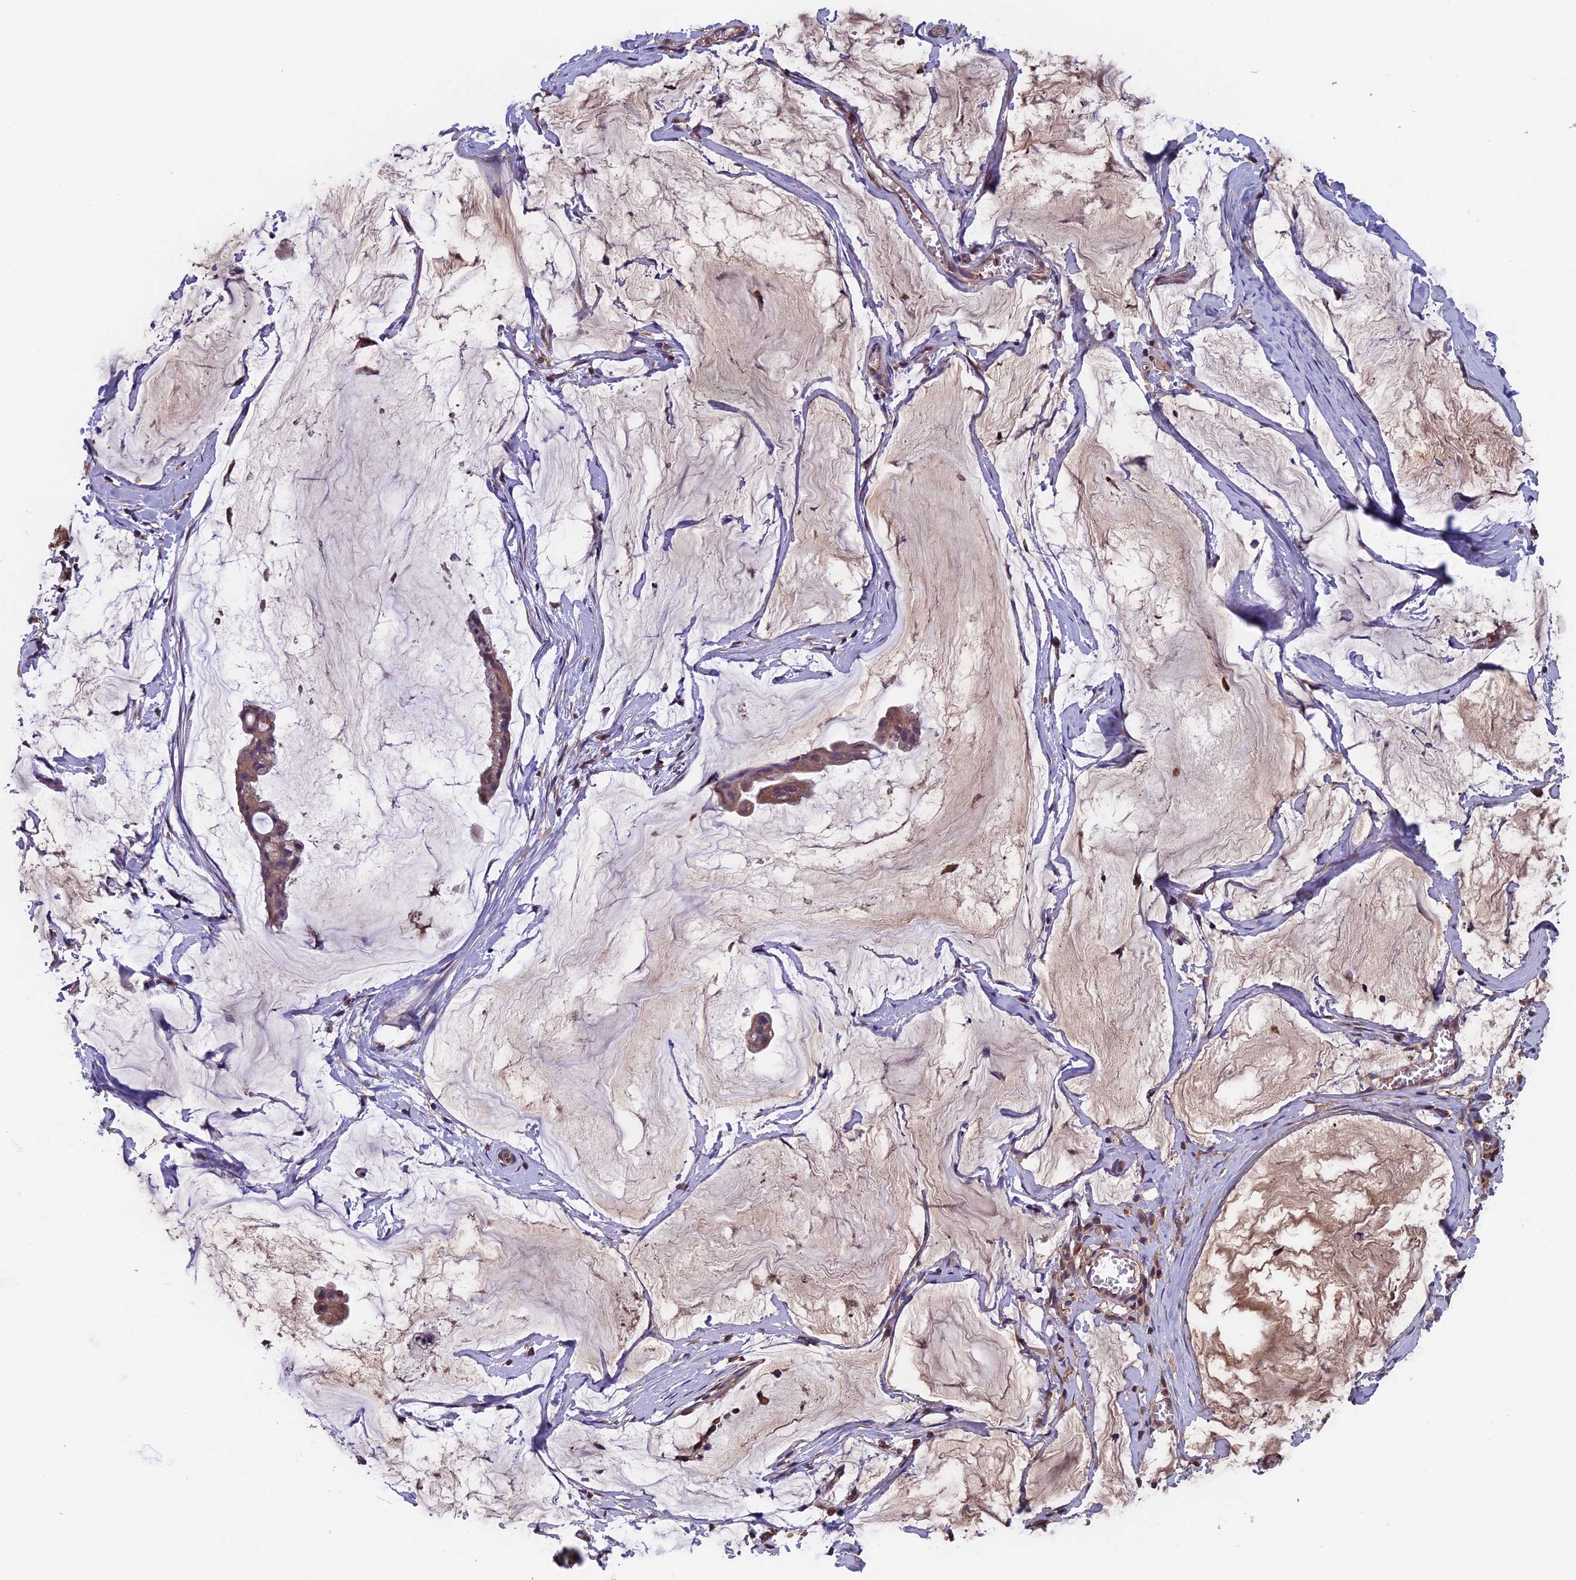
{"staining": {"intensity": "moderate", "quantity": ">75%", "location": "cytoplasmic/membranous"}, "tissue": "ovarian cancer", "cell_type": "Tumor cells", "image_type": "cancer", "snomed": [{"axis": "morphology", "description": "Cystadenocarcinoma, mucinous, NOS"}, {"axis": "topography", "description": "Ovary"}], "caption": "An immunohistochemistry micrograph of tumor tissue is shown. Protein staining in brown highlights moderate cytoplasmic/membranous positivity in ovarian cancer (mucinous cystadenocarcinoma) within tumor cells.", "gene": "CCDC153", "patient": {"sex": "female", "age": 73}}